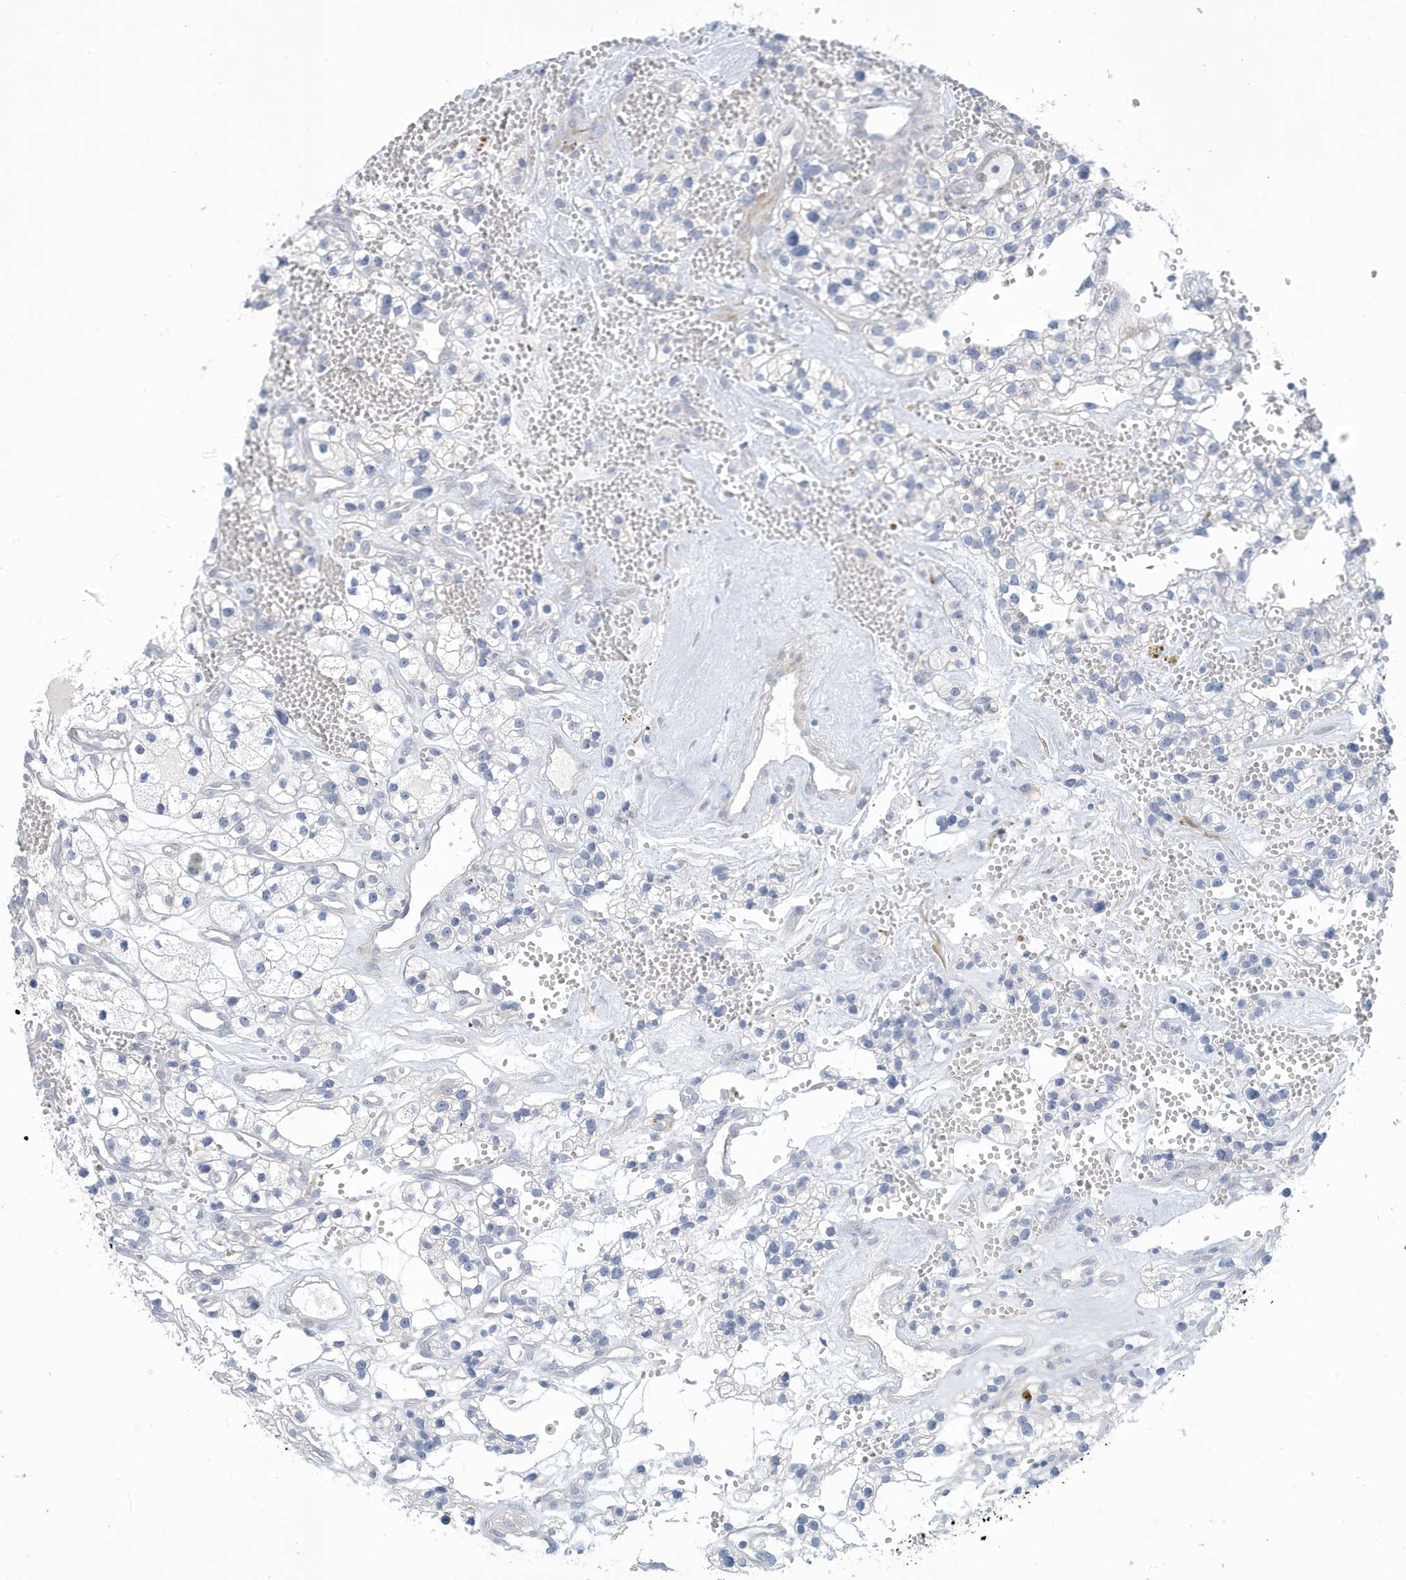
{"staining": {"intensity": "moderate", "quantity": "<25%", "location": "cytoplasmic/membranous"}, "tissue": "renal cancer", "cell_type": "Tumor cells", "image_type": "cancer", "snomed": [{"axis": "morphology", "description": "Adenocarcinoma, NOS"}, {"axis": "topography", "description": "Kidney"}], "caption": "Tumor cells show moderate cytoplasmic/membranous positivity in approximately <25% of cells in renal cancer (adenocarcinoma).", "gene": "PERM1", "patient": {"sex": "female", "age": 57}}